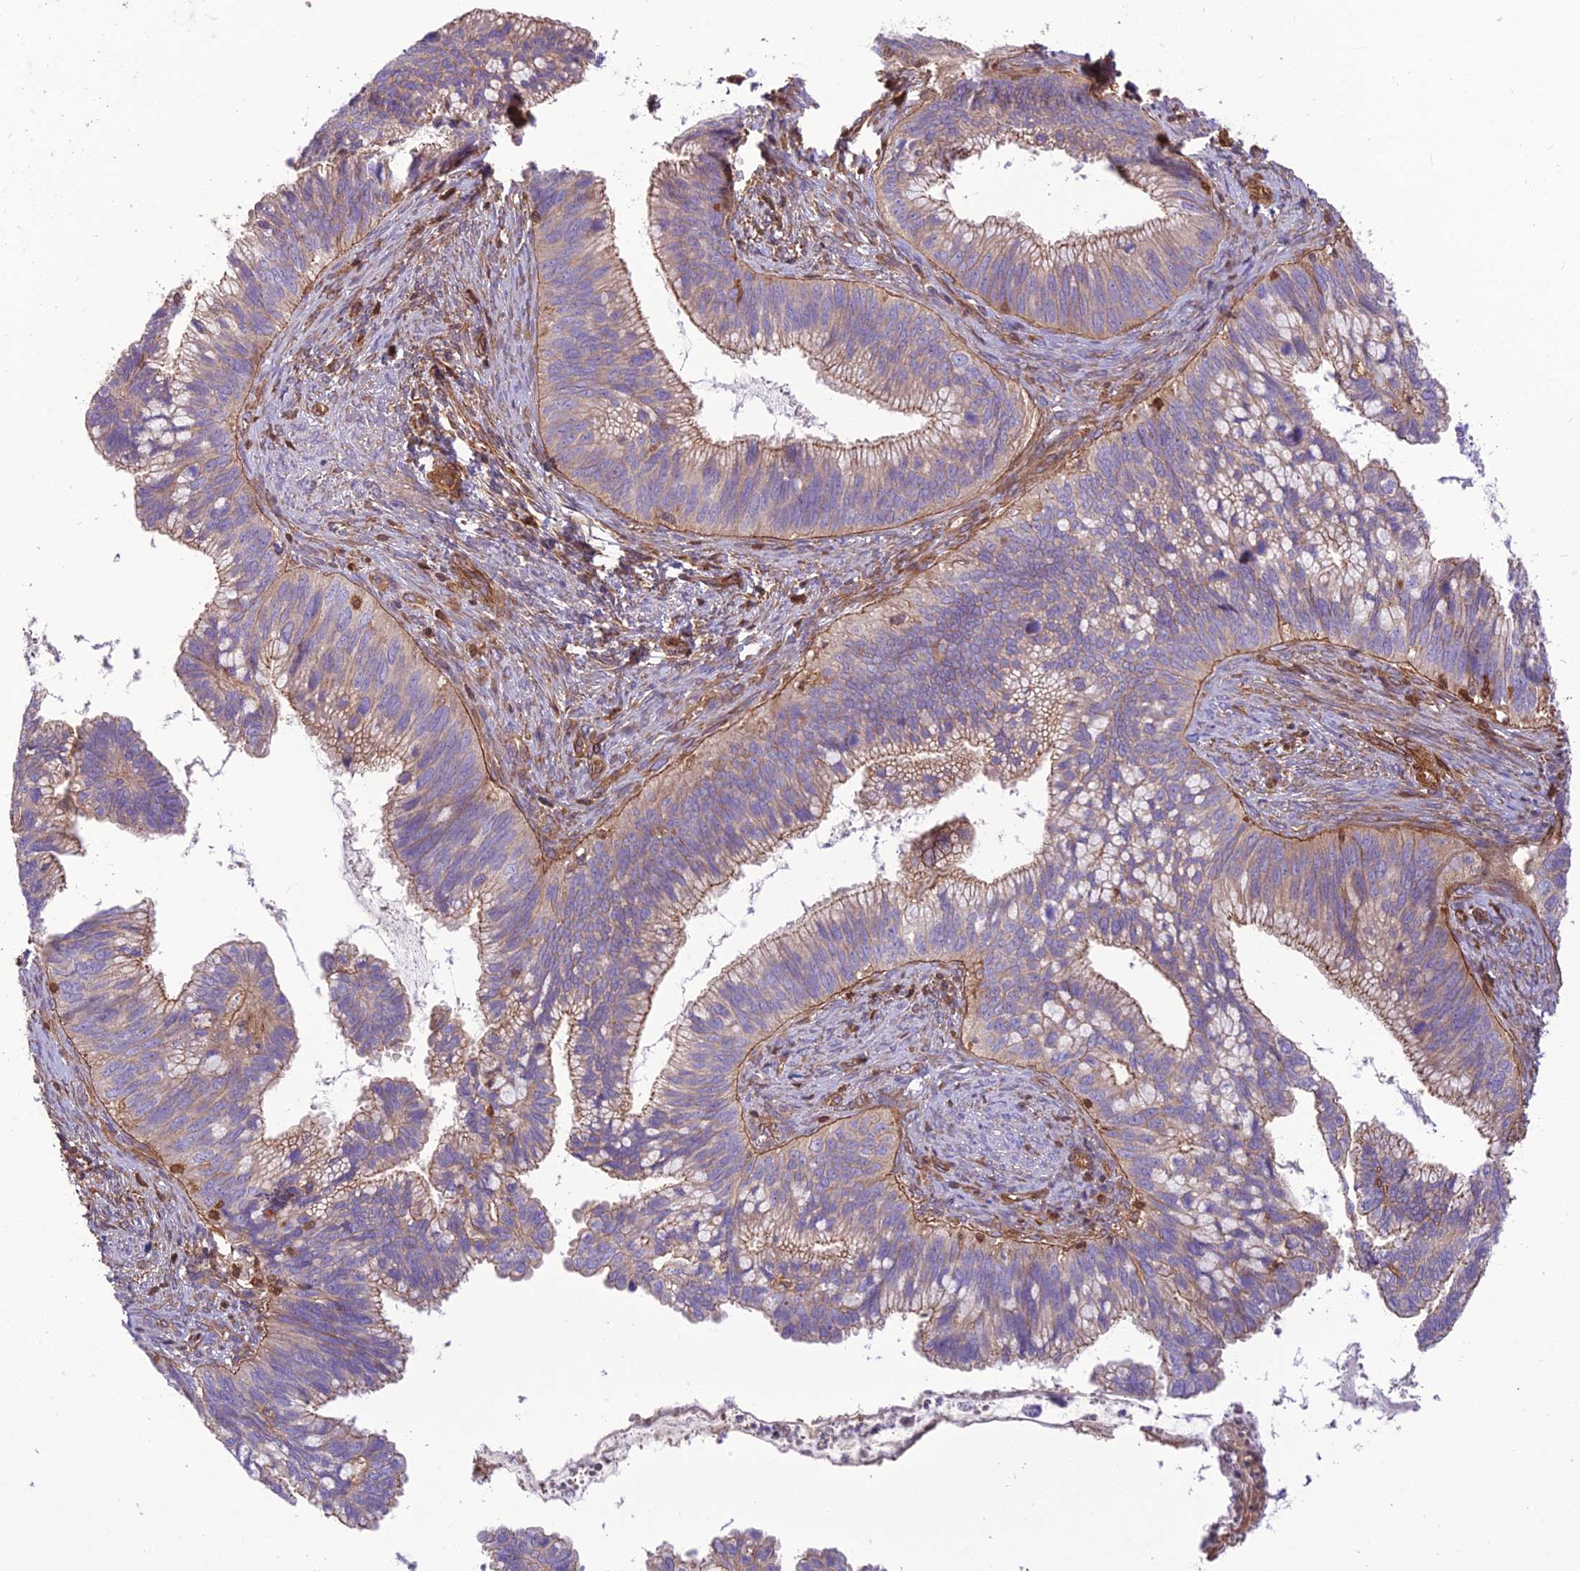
{"staining": {"intensity": "moderate", "quantity": "25%-75%", "location": "cytoplasmic/membranous"}, "tissue": "cervical cancer", "cell_type": "Tumor cells", "image_type": "cancer", "snomed": [{"axis": "morphology", "description": "Adenocarcinoma, NOS"}, {"axis": "topography", "description": "Cervix"}], "caption": "Protein expression analysis of human cervical cancer (adenocarcinoma) reveals moderate cytoplasmic/membranous staining in about 25%-75% of tumor cells.", "gene": "HPSE2", "patient": {"sex": "female", "age": 42}}